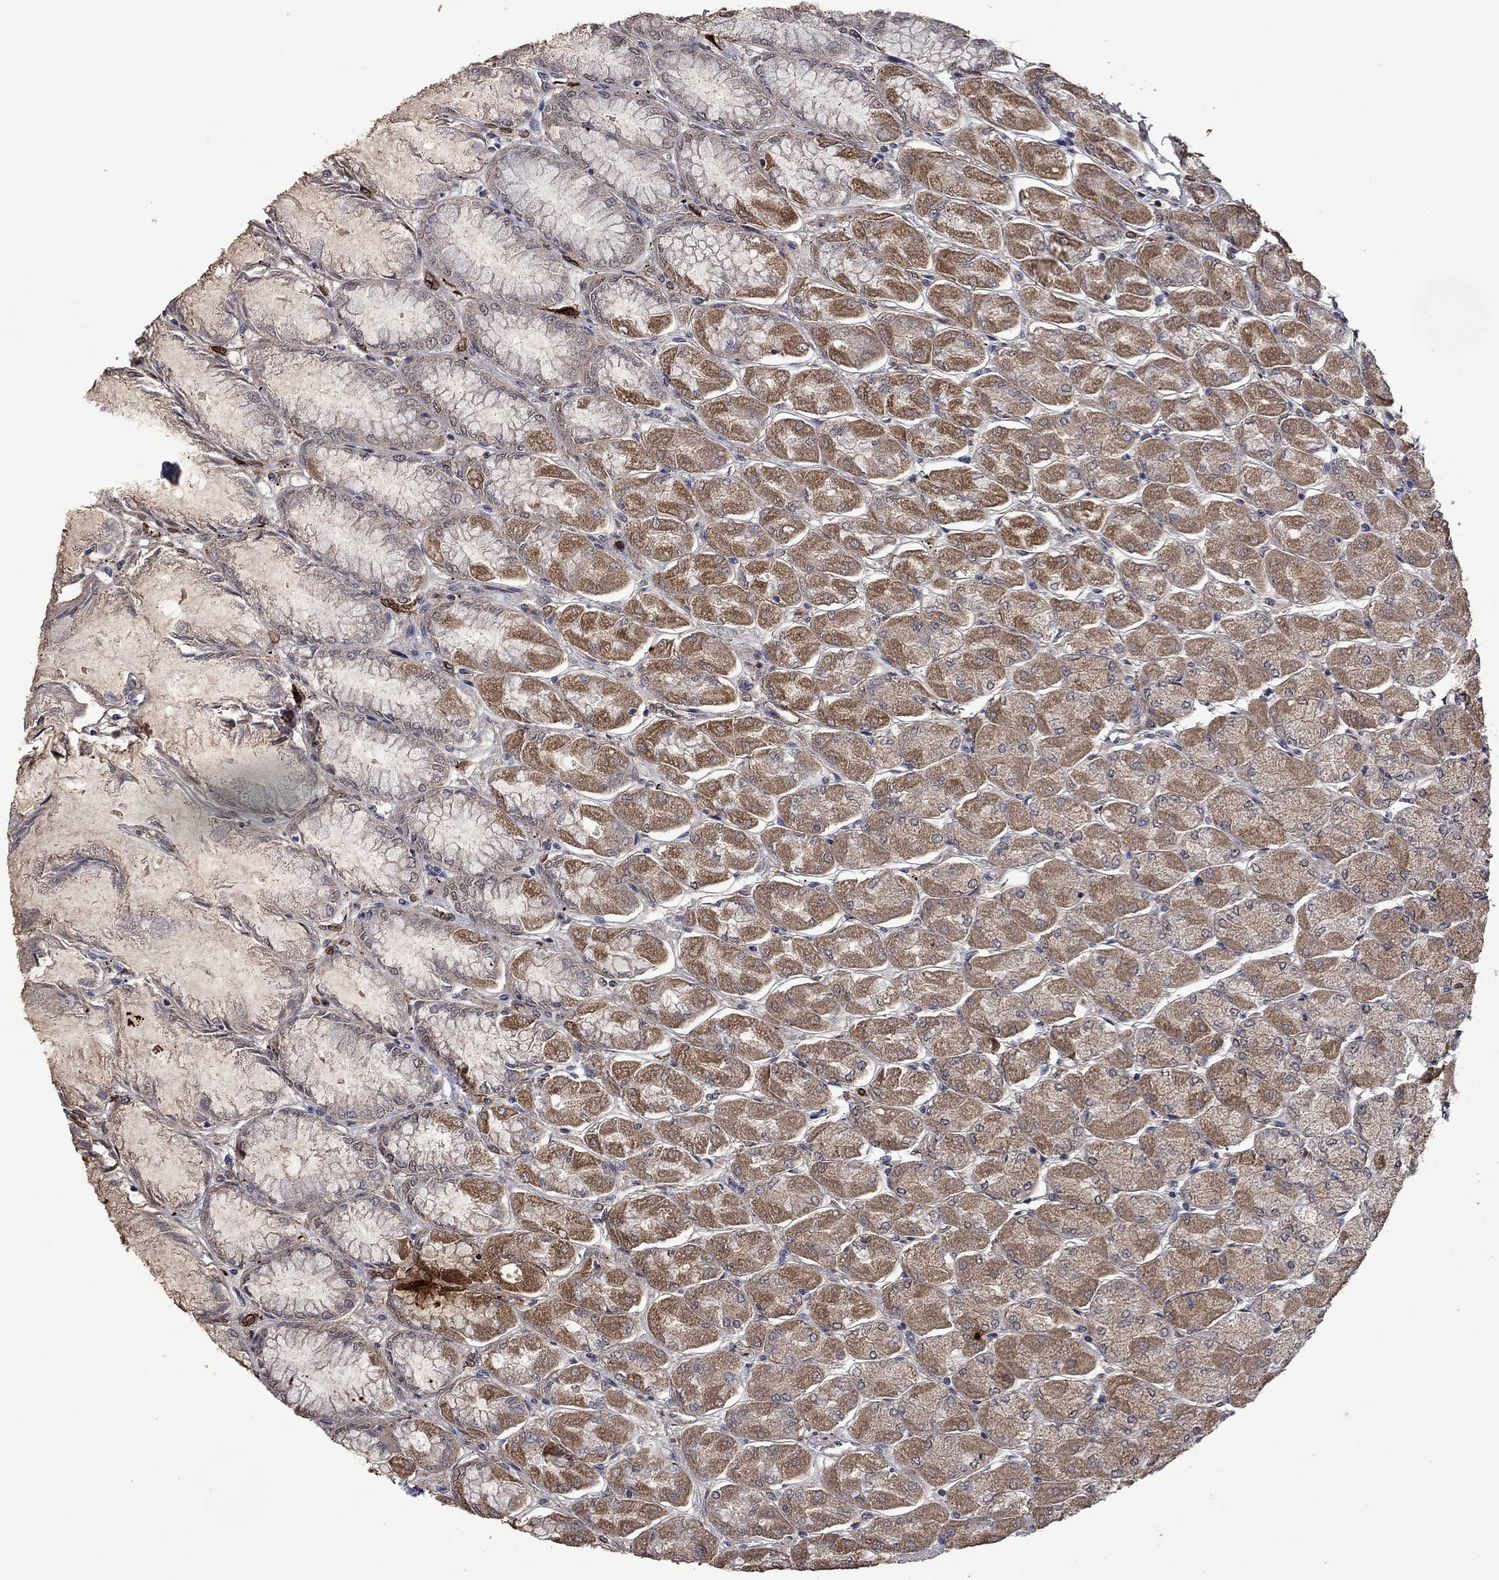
{"staining": {"intensity": "moderate", "quantity": "25%-75%", "location": "cytoplasmic/membranous"}, "tissue": "stomach", "cell_type": "Glandular cells", "image_type": "normal", "snomed": [{"axis": "morphology", "description": "Normal tissue, NOS"}, {"axis": "topography", "description": "Stomach, upper"}], "caption": "Immunohistochemical staining of unremarkable stomach demonstrates 25%-75% levels of moderate cytoplasmic/membranous protein expression in about 25%-75% of glandular cells.", "gene": "PHKA1", "patient": {"sex": "male", "age": 60}}